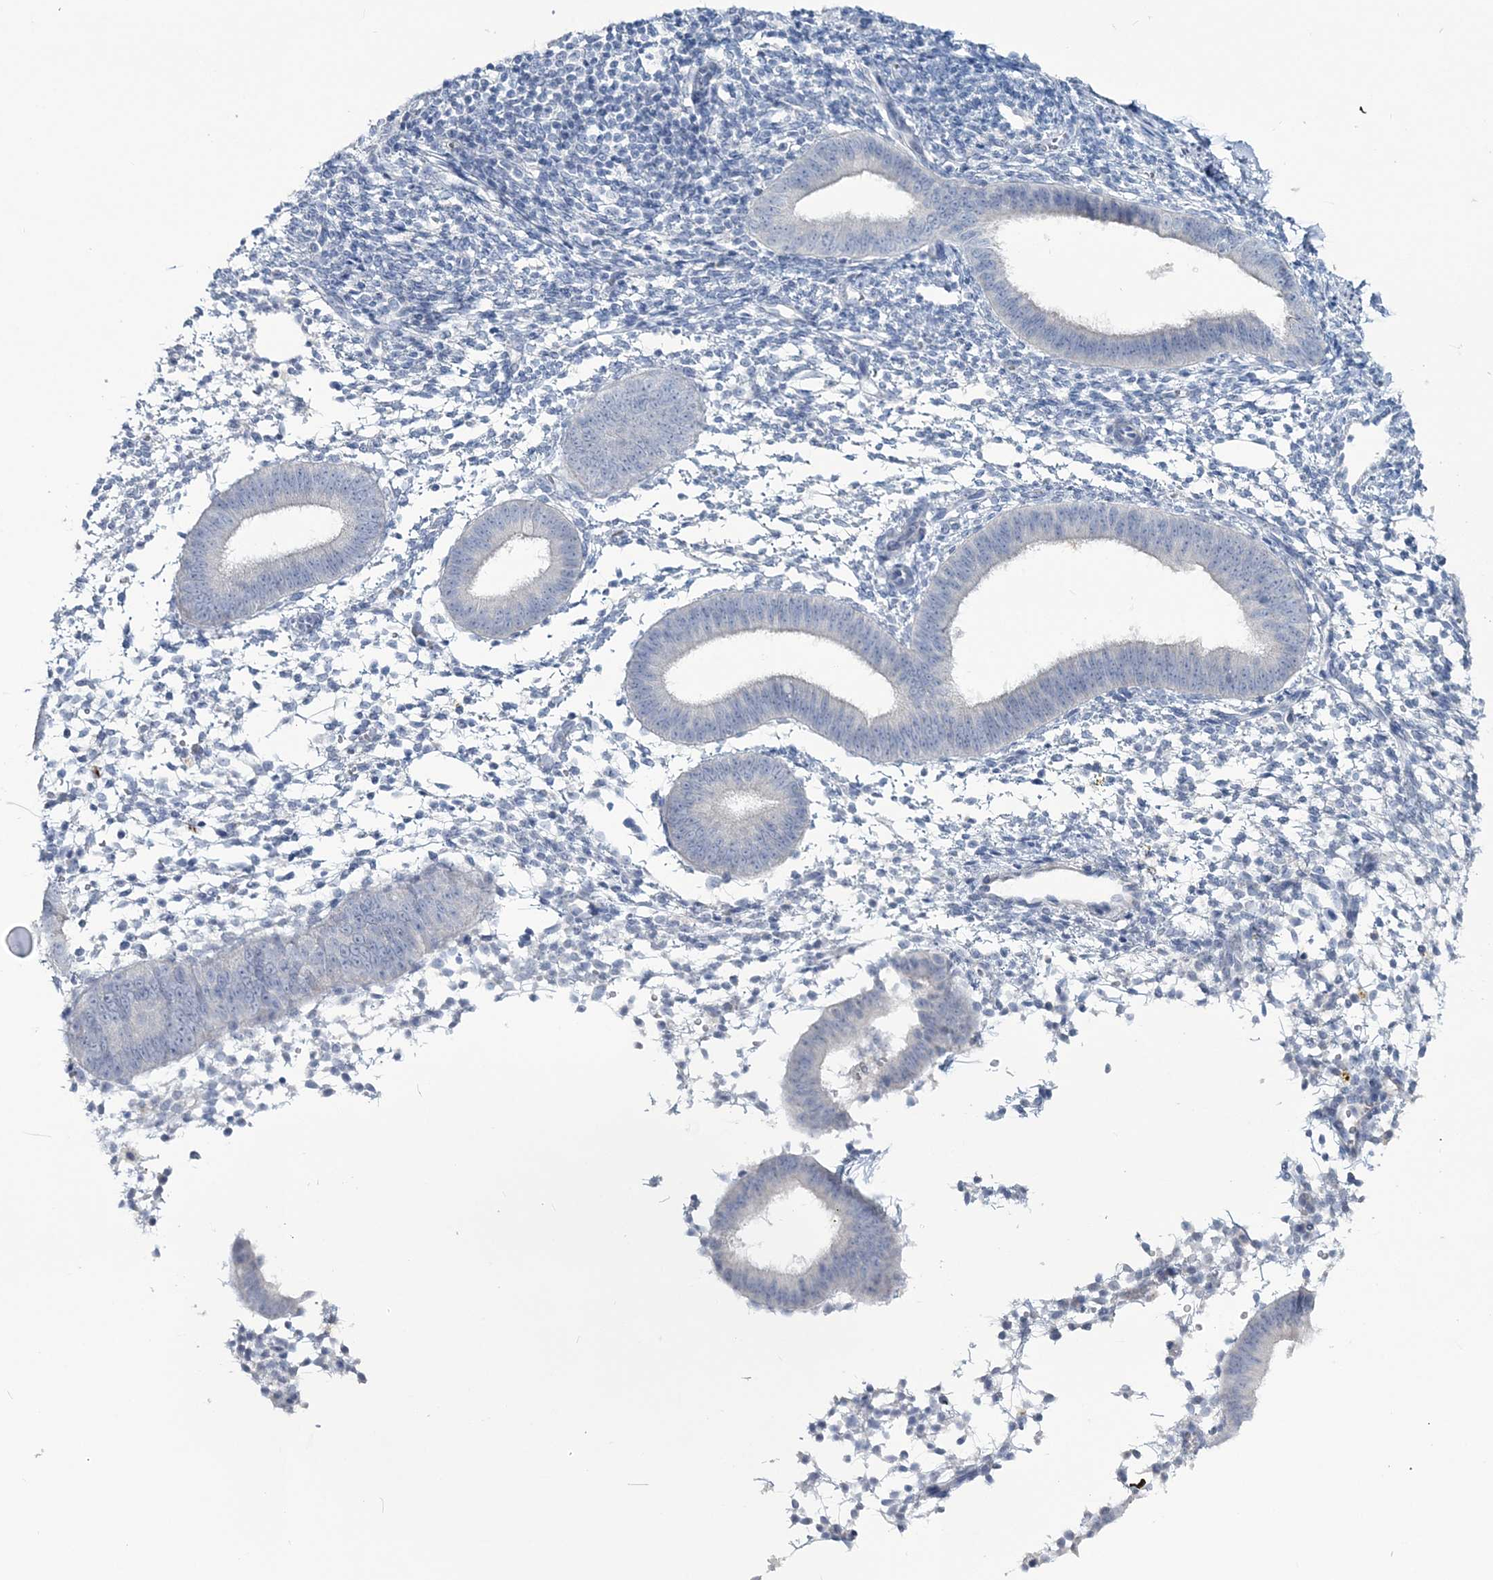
{"staining": {"intensity": "negative", "quantity": "none", "location": "none"}, "tissue": "endometrium", "cell_type": "Cells in endometrial stroma", "image_type": "normal", "snomed": [{"axis": "morphology", "description": "Normal tissue, NOS"}, {"axis": "topography", "description": "Uterus"}, {"axis": "topography", "description": "Endometrium"}], "caption": "DAB immunohistochemical staining of benign endometrium demonstrates no significant staining in cells in endometrial stroma. (DAB IHC with hematoxylin counter stain).", "gene": "CYP3A4", "patient": {"sex": "female", "age": 48}}